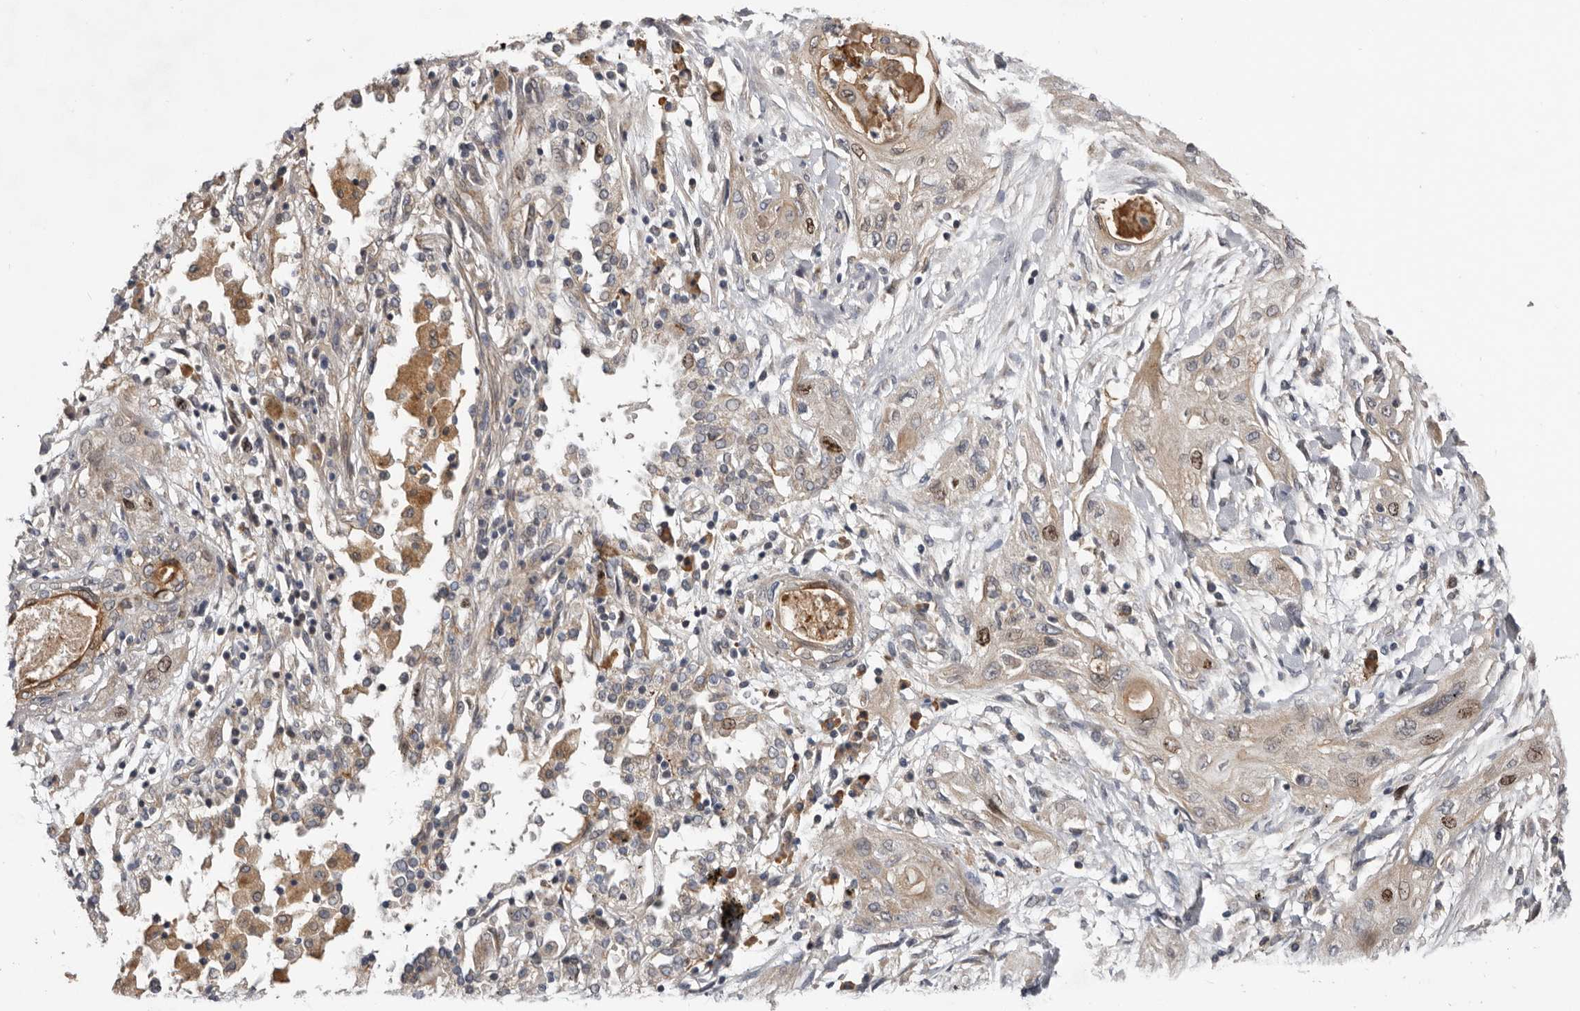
{"staining": {"intensity": "moderate", "quantity": "<25%", "location": "nuclear"}, "tissue": "lung cancer", "cell_type": "Tumor cells", "image_type": "cancer", "snomed": [{"axis": "morphology", "description": "Squamous cell carcinoma, NOS"}, {"axis": "topography", "description": "Lung"}], "caption": "Immunohistochemistry image of lung cancer (squamous cell carcinoma) stained for a protein (brown), which demonstrates low levels of moderate nuclear staining in about <25% of tumor cells.", "gene": "CDCA8", "patient": {"sex": "female", "age": 47}}